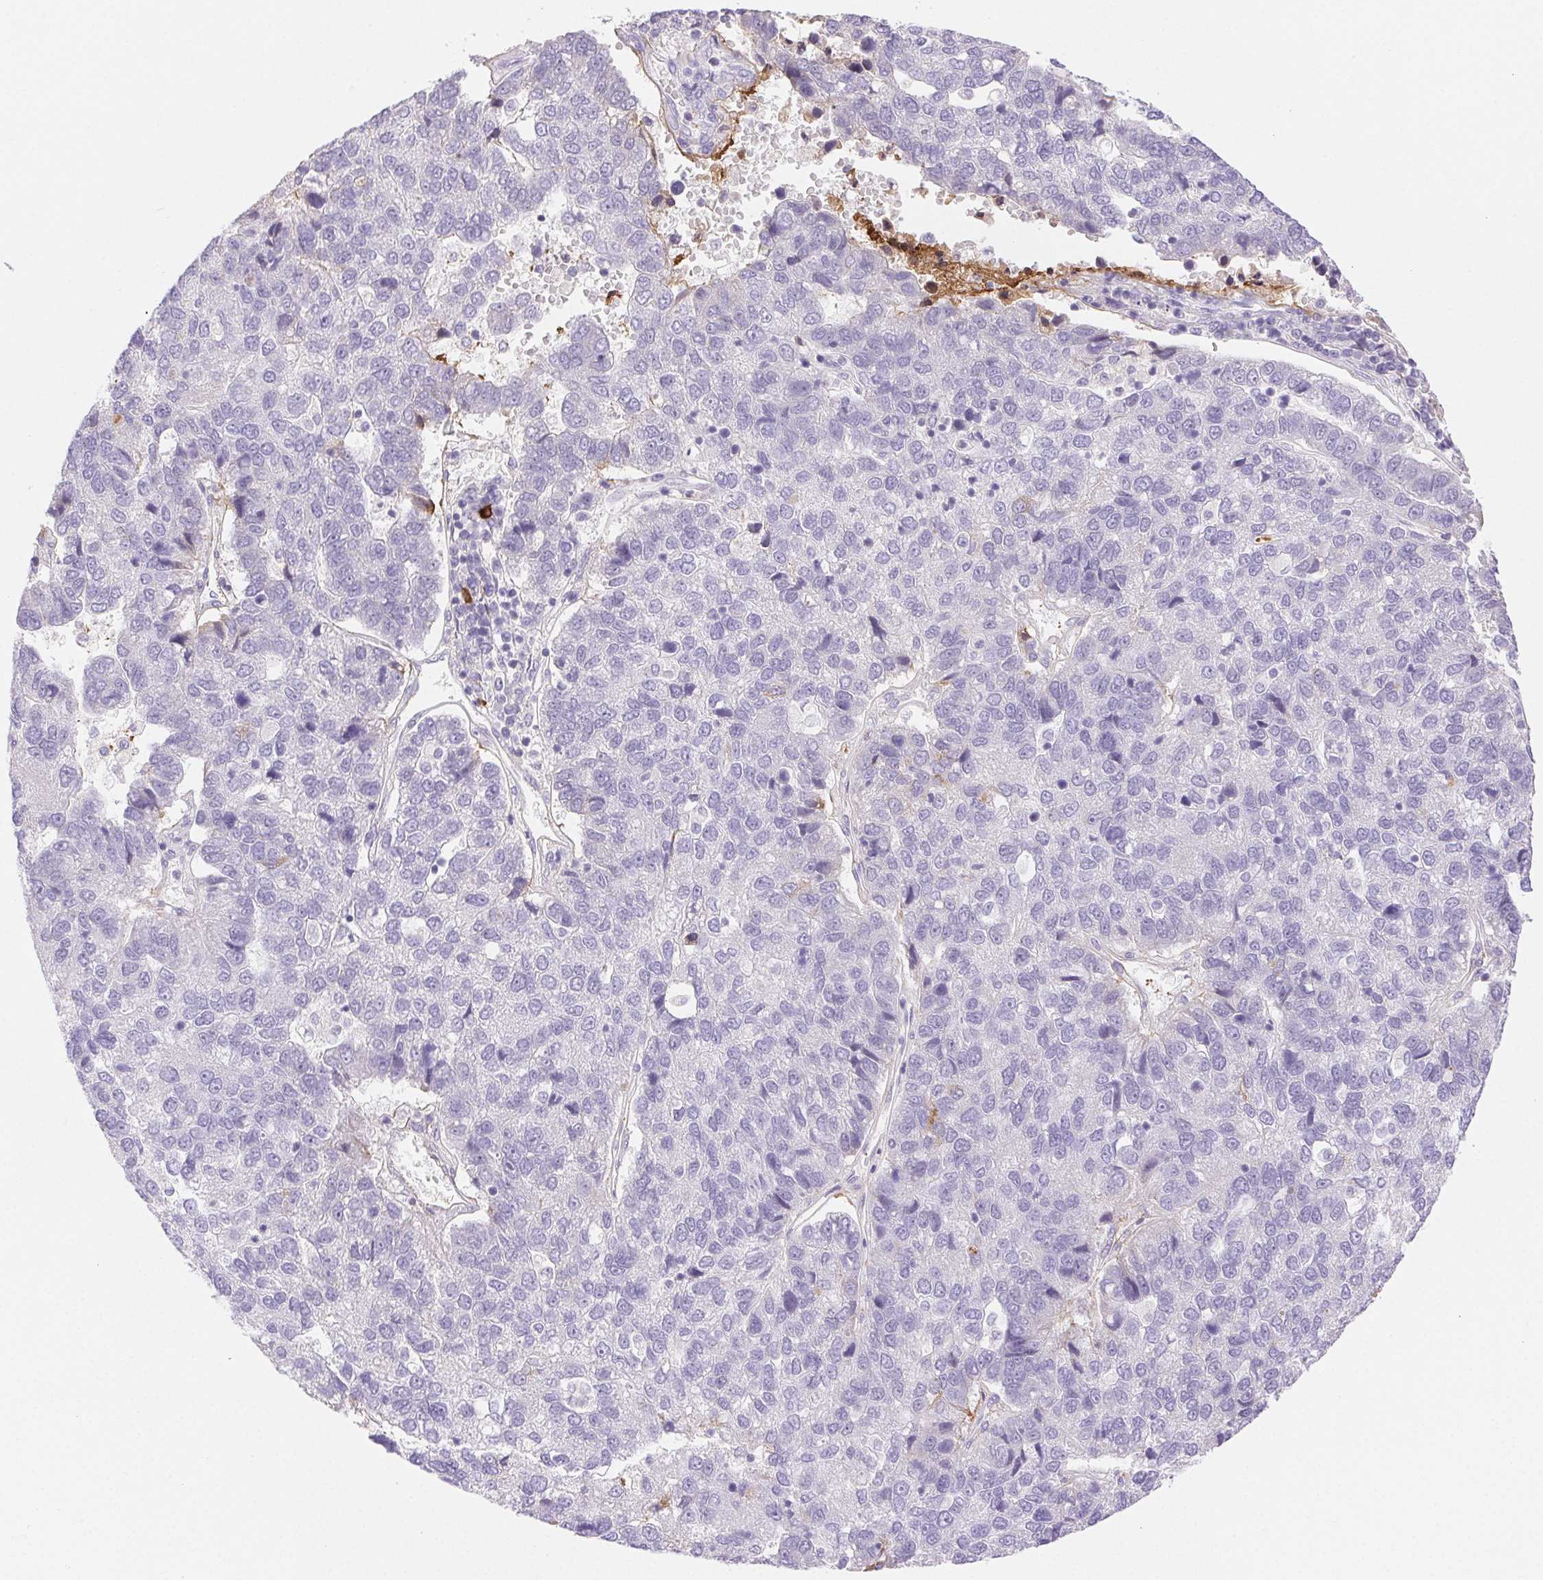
{"staining": {"intensity": "negative", "quantity": "none", "location": "none"}, "tissue": "pancreatic cancer", "cell_type": "Tumor cells", "image_type": "cancer", "snomed": [{"axis": "morphology", "description": "Adenocarcinoma, NOS"}, {"axis": "topography", "description": "Pancreas"}], "caption": "Tumor cells are negative for protein expression in human pancreatic adenocarcinoma.", "gene": "FGA", "patient": {"sex": "female", "age": 61}}